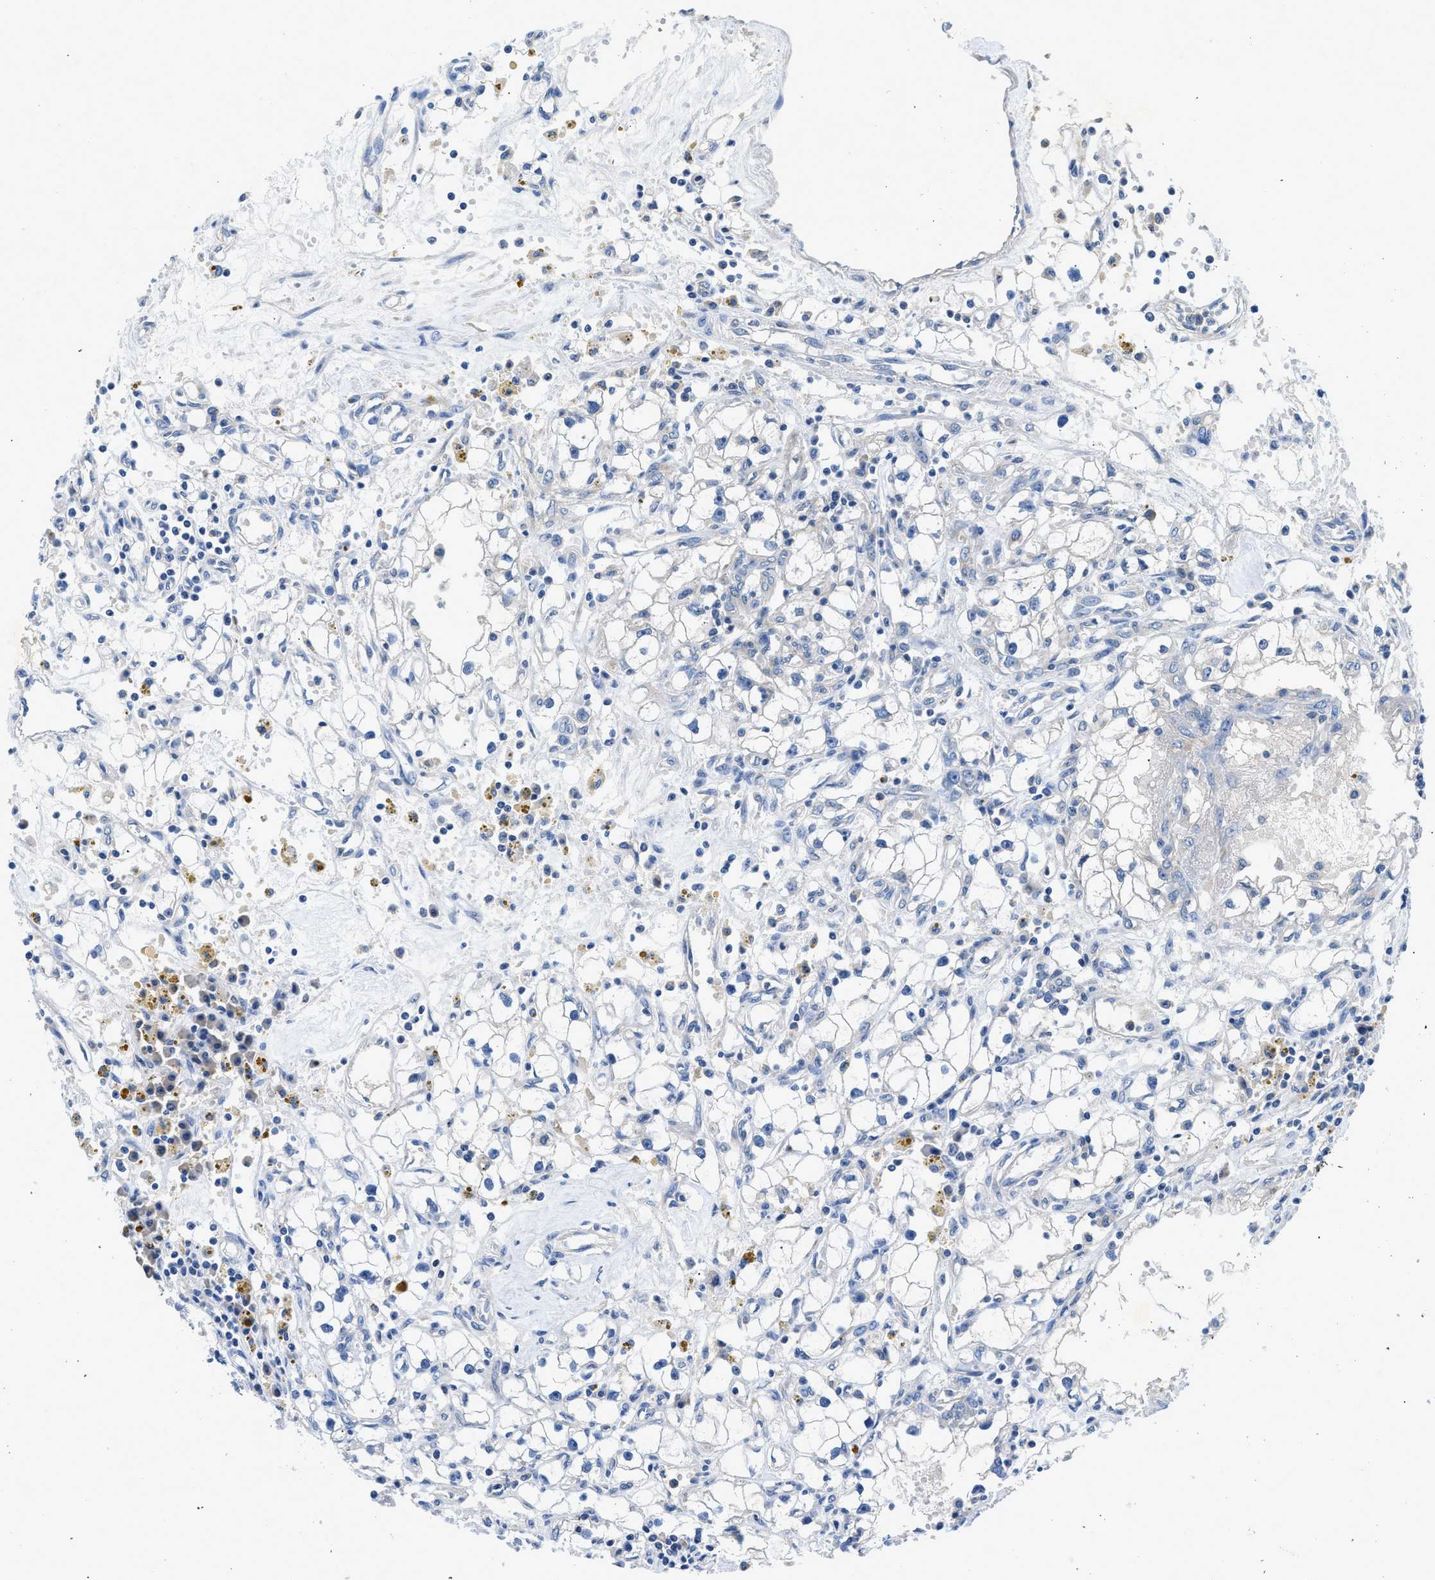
{"staining": {"intensity": "negative", "quantity": "none", "location": "none"}, "tissue": "renal cancer", "cell_type": "Tumor cells", "image_type": "cancer", "snomed": [{"axis": "morphology", "description": "Adenocarcinoma, NOS"}, {"axis": "topography", "description": "Kidney"}], "caption": "This histopathology image is of renal cancer stained with immunohistochemistry to label a protein in brown with the nuclei are counter-stained blue. There is no expression in tumor cells. The staining was performed using DAB (3,3'-diaminobenzidine) to visualize the protein expression in brown, while the nuclei were stained in blue with hematoxylin (Magnification: 20x).", "gene": "SLC10A6", "patient": {"sex": "male", "age": 56}}